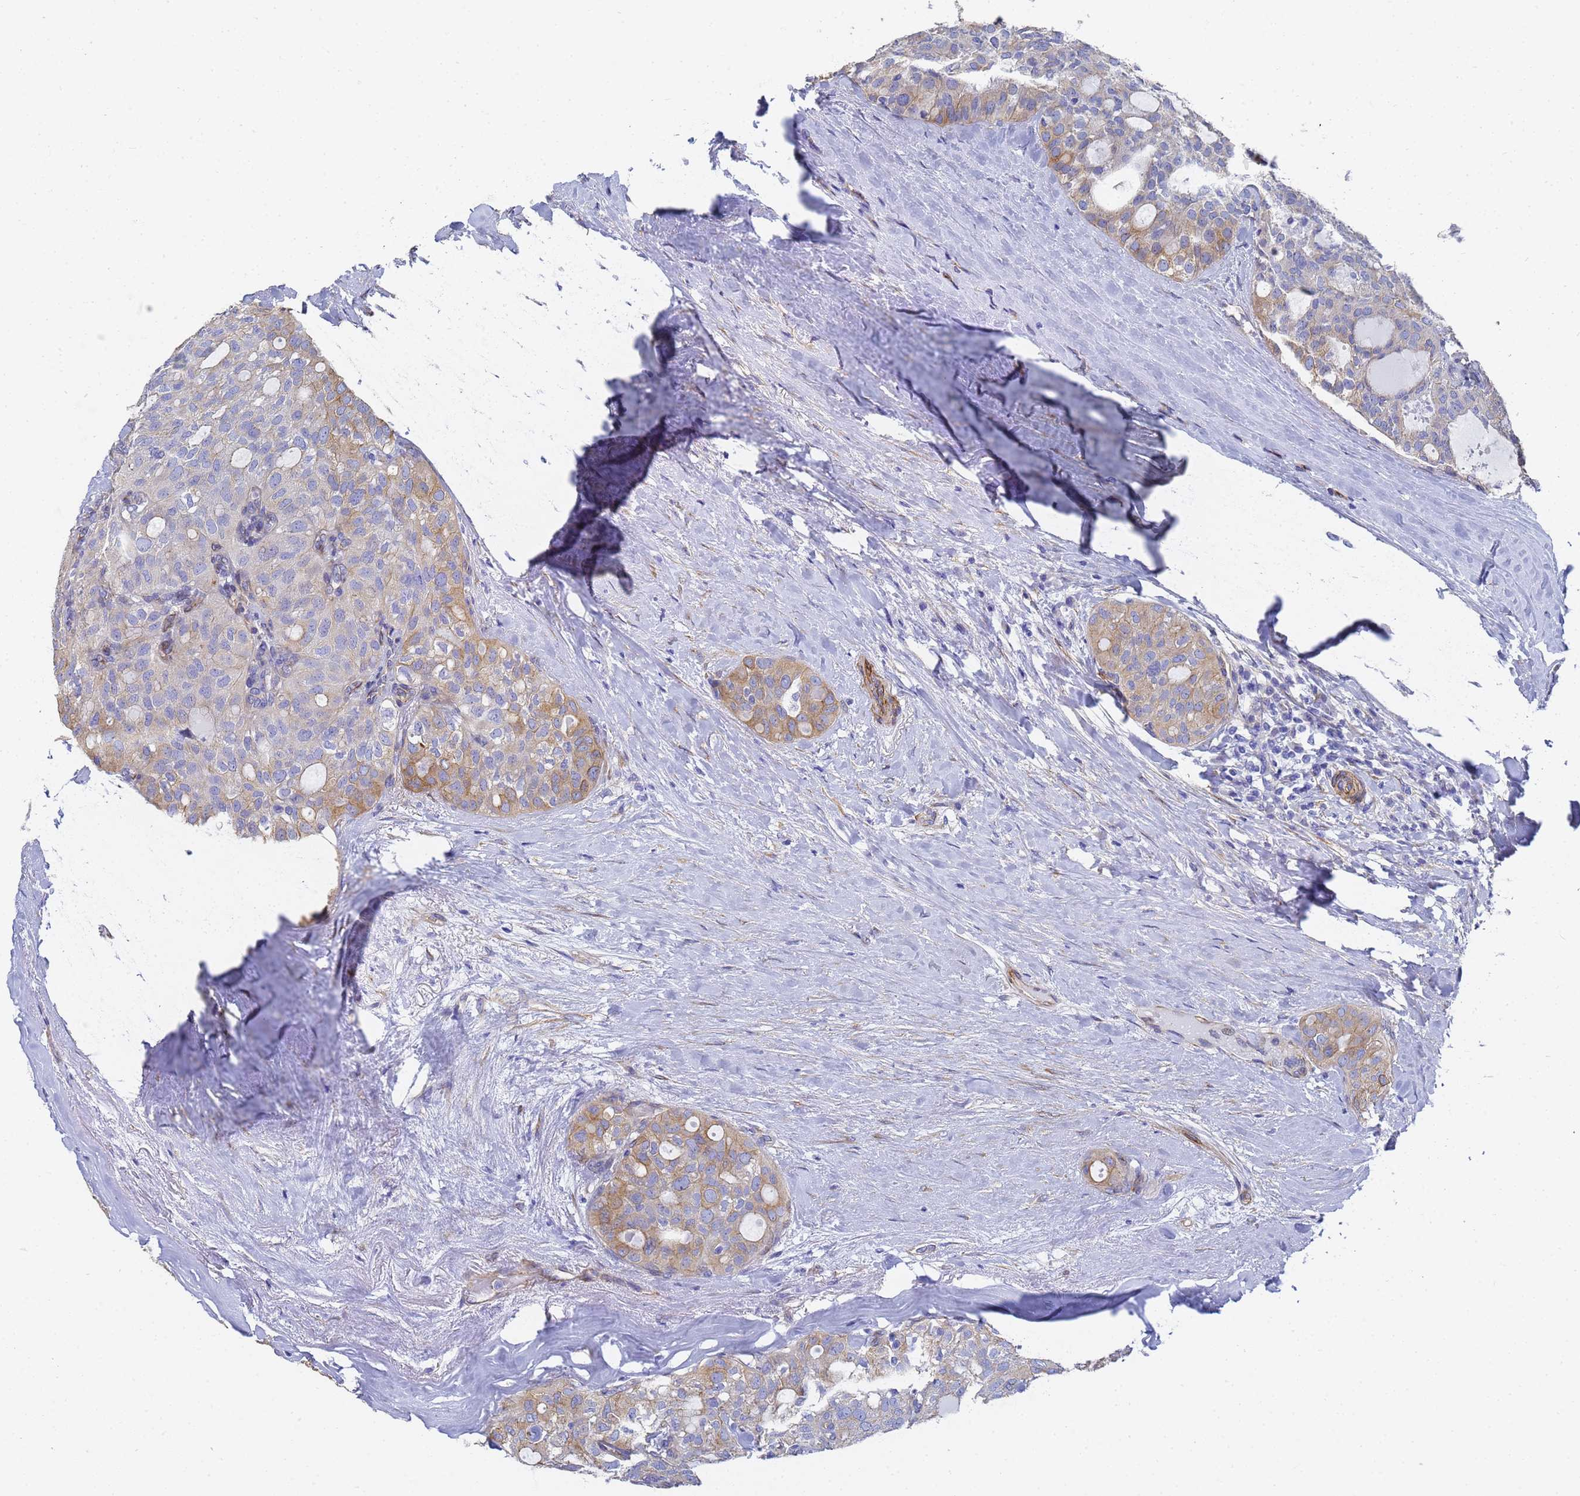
{"staining": {"intensity": "moderate", "quantity": "<25%", "location": "cytoplasmic/membranous"}, "tissue": "thyroid cancer", "cell_type": "Tumor cells", "image_type": "cancer", "snomed": [{"axis": "morphology", "description": "Follicular adenoma carcinoma, NOS"}, {"axis": "topography", "description": "Thyroid gland"}], "caption": "IHC (DAB) staining of human thyroid cancer (follicular adenoma carcinoma) exhibits moderate cytoplasmic/membranous protein positivity in about <25% of tumor cells.", "gene": "TUBB1", "patient": {"sex": "male", "age": 75}}